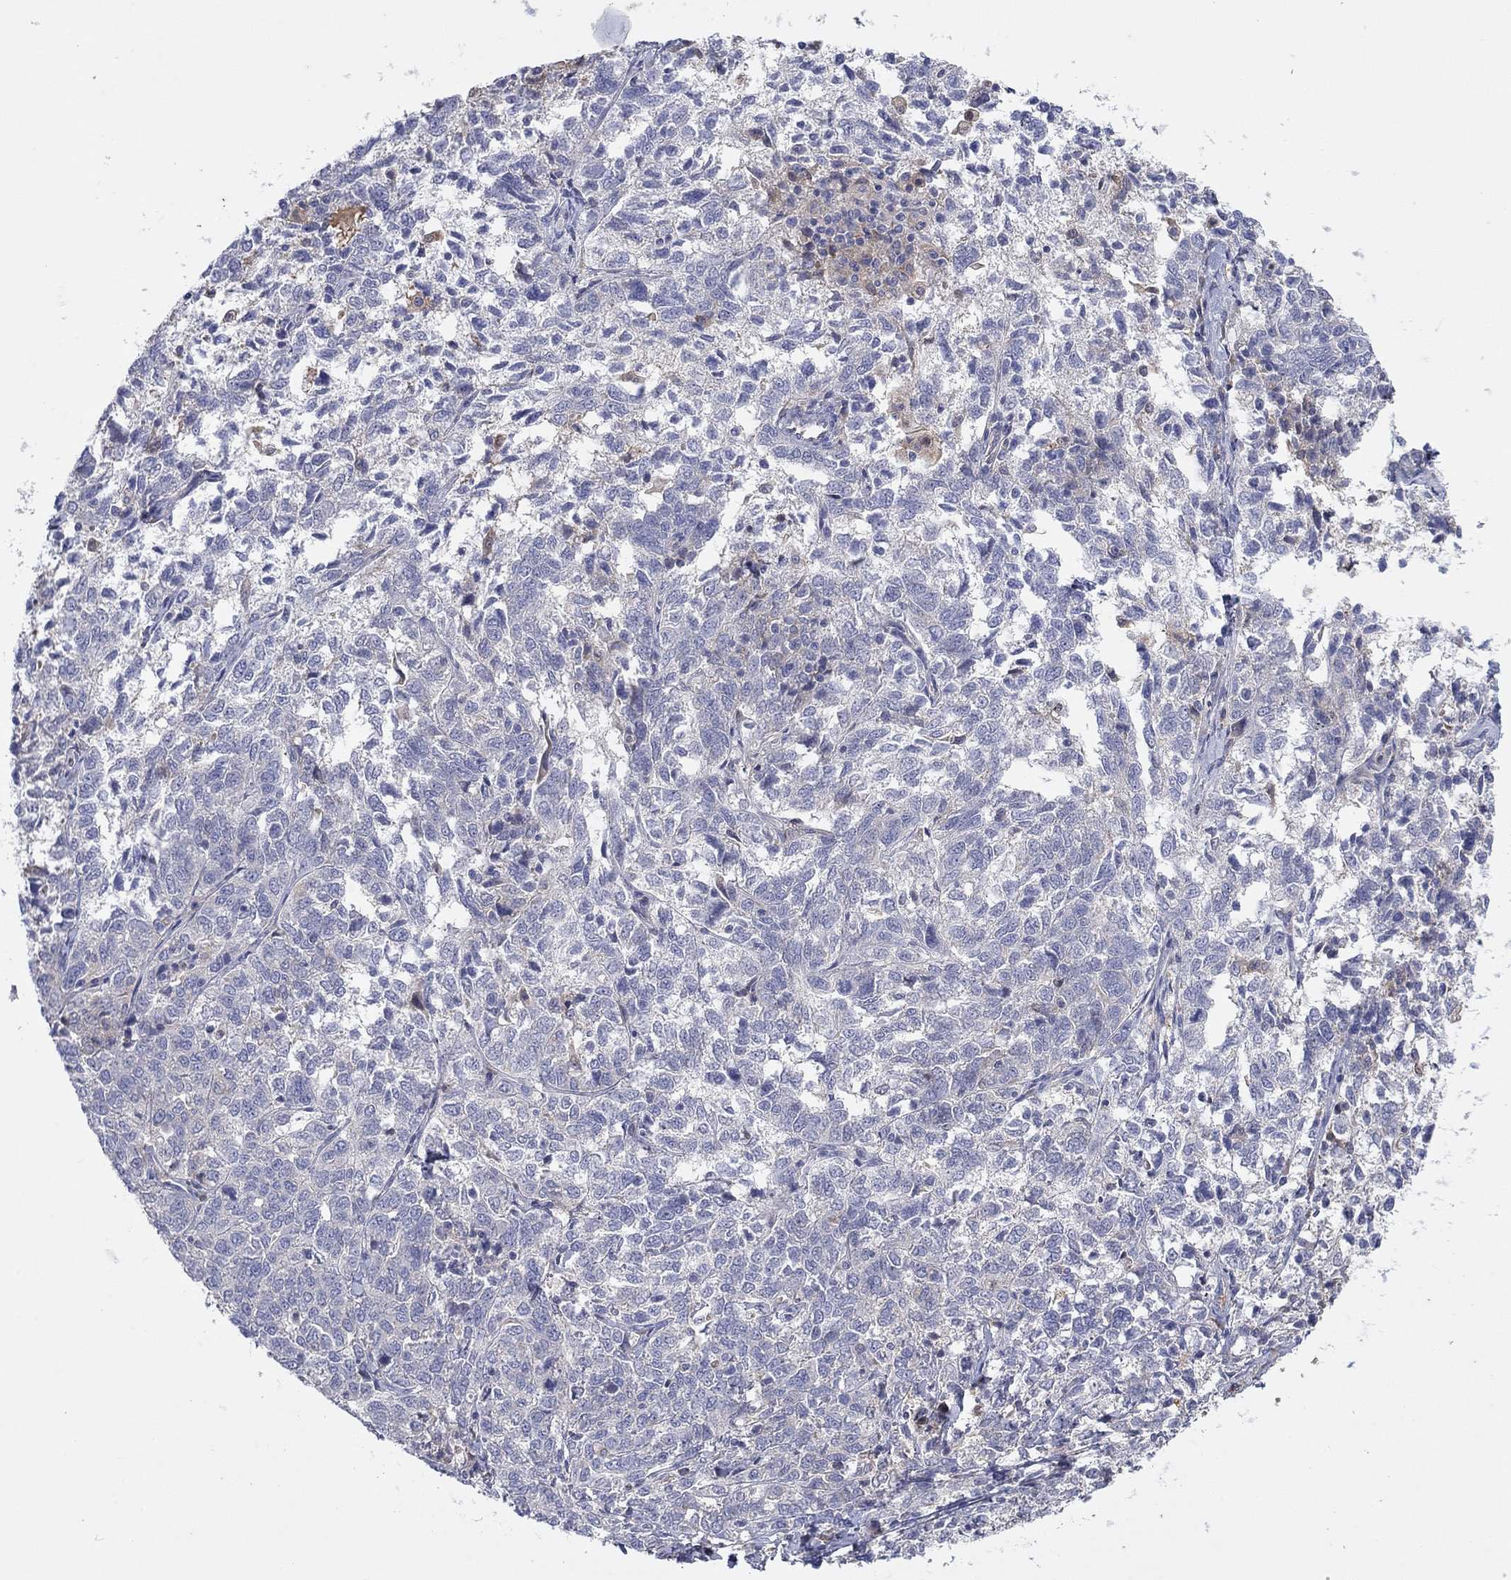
{"staining": {"intensity": "weak", "quantity": "<25%", "location": "cytoplasmic/membranous"}, "tissue": "ovarian cancer", "cell_type": "Tumor cells", "image_type": "cancer", "snomed": [{"axis": "morphology", "description": "Cystadenocarcinoma, serous, NOS"}, {"axis": "topography", "description": "Ovary"}], "caption": "IHC micrograph of human ovarian cancer (serous cystadenocarcinoma) stained for a protein (brown), which exhibits no expression in tumor cells.", "gene": "PLCL2", "patient": {"sex": "female", "age": 71}}